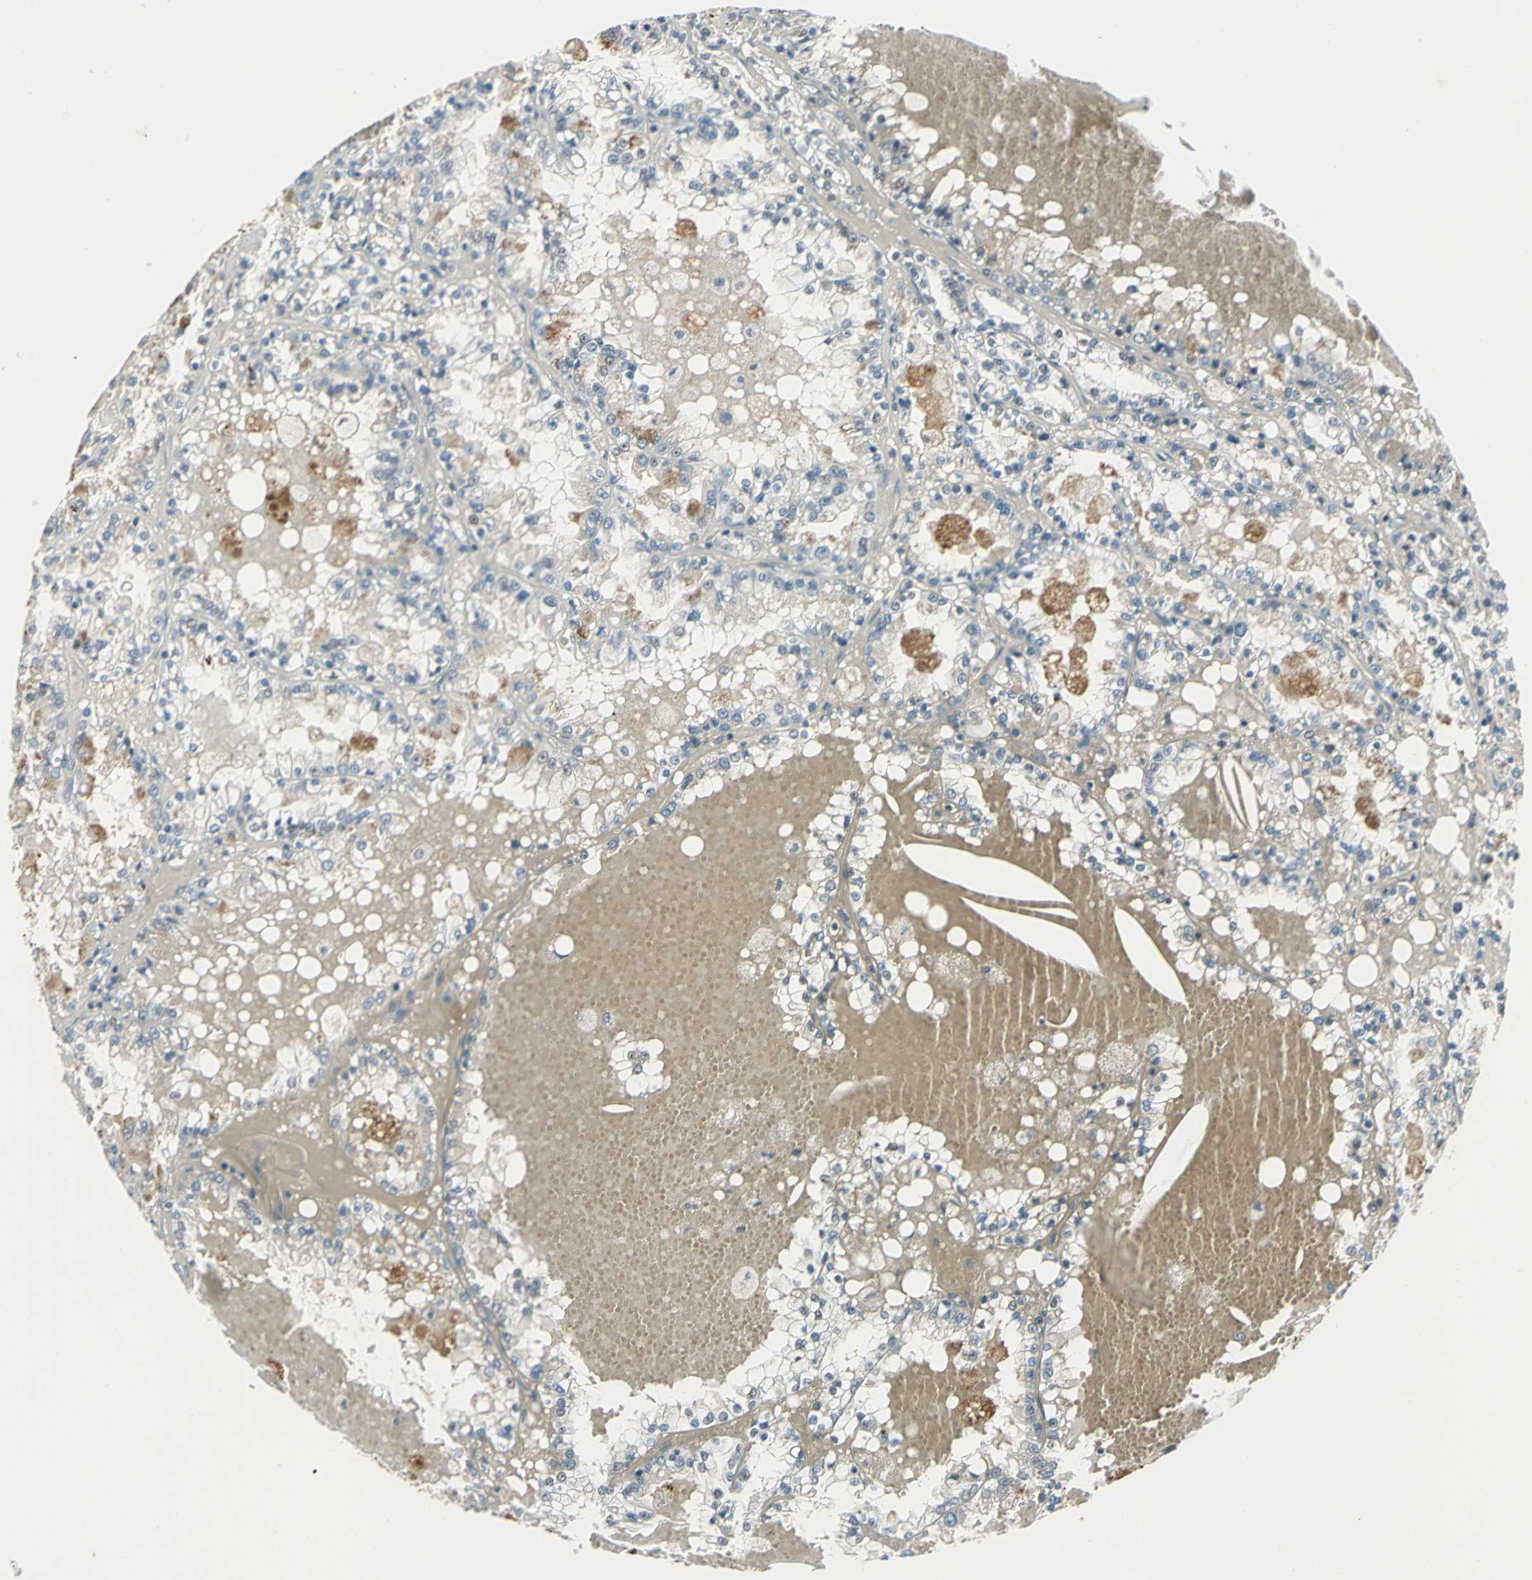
{"staining": {"intensity": "negative", "quantity": "none", "location": "none"}, "tissue": "renal cancer", "cell_type": "Tumor cells", "image_type": "cancer", "snomed": [{"axis": "morphology", "description": "Adenocarcinoma, NOS"}, {"axis": "topography", "description": "Kidney"}], "caption": "Tumor cells are negative for protein expression in human renal cancer (adenocarcinoma).", "gene": "CCNT1", "patient": {"sex": "female", "age": 56}}